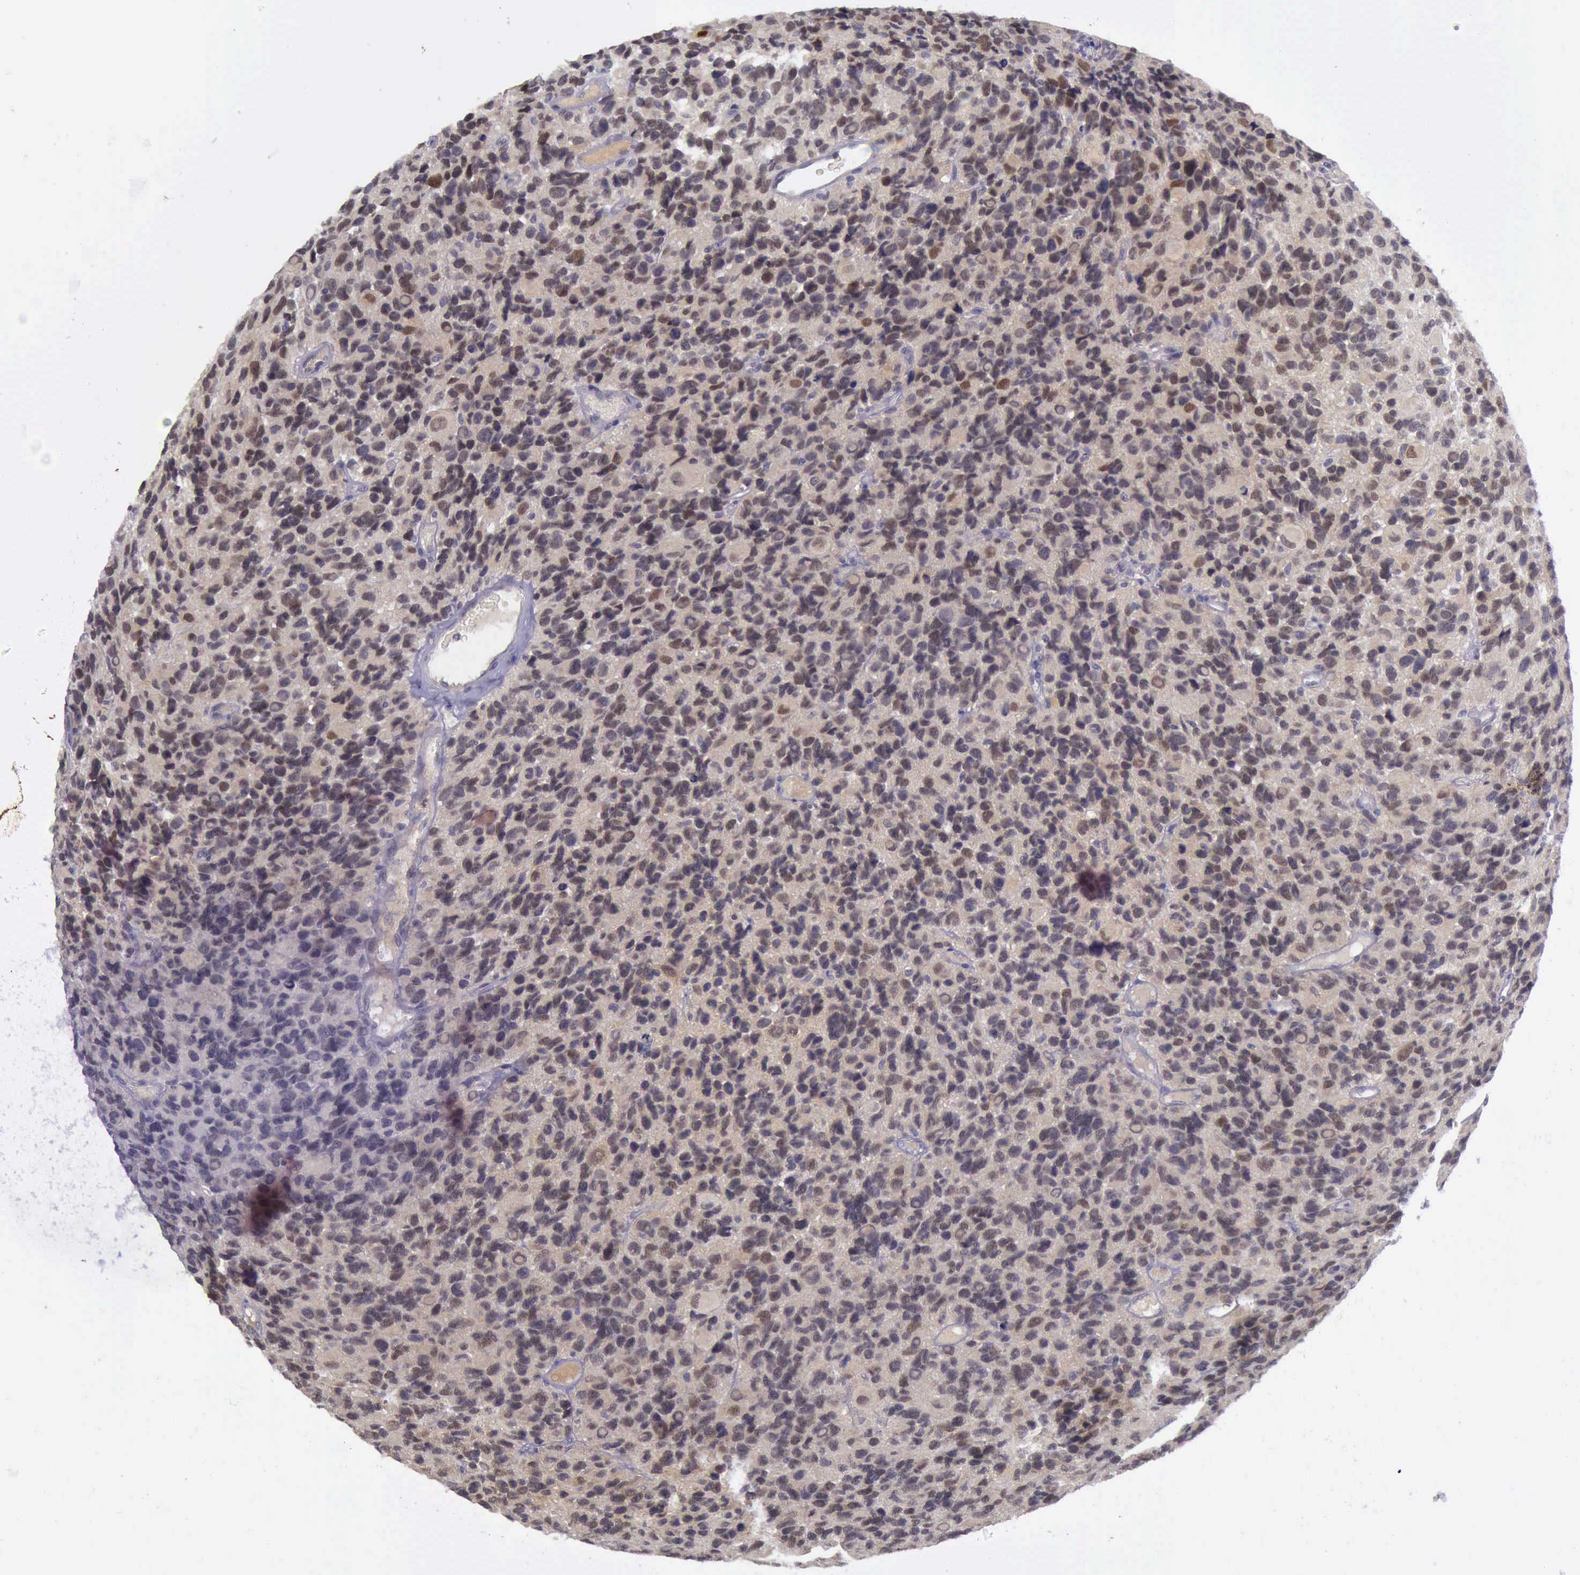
{"staining": {"intensity": "moderate", "quantity": "<25%", "location": "cytoplasmic/membranous,nuclear"}, "tissue": "glioma", "cell_type": "Tumor cells", "image_type": "cancer", "snomed": [{"axis": "morphology", "description": "Glioma, malignant, High grade"}, {"axis": "topography", "description": "Brain"}], "caption": "Tumor cells display low levels of moderate cytoplasmic/membranous and nuclear positivity in about <25% of cells in human glioma.", "gene": "ARNT2", "patient": {"sex": "male", "age": 77}}